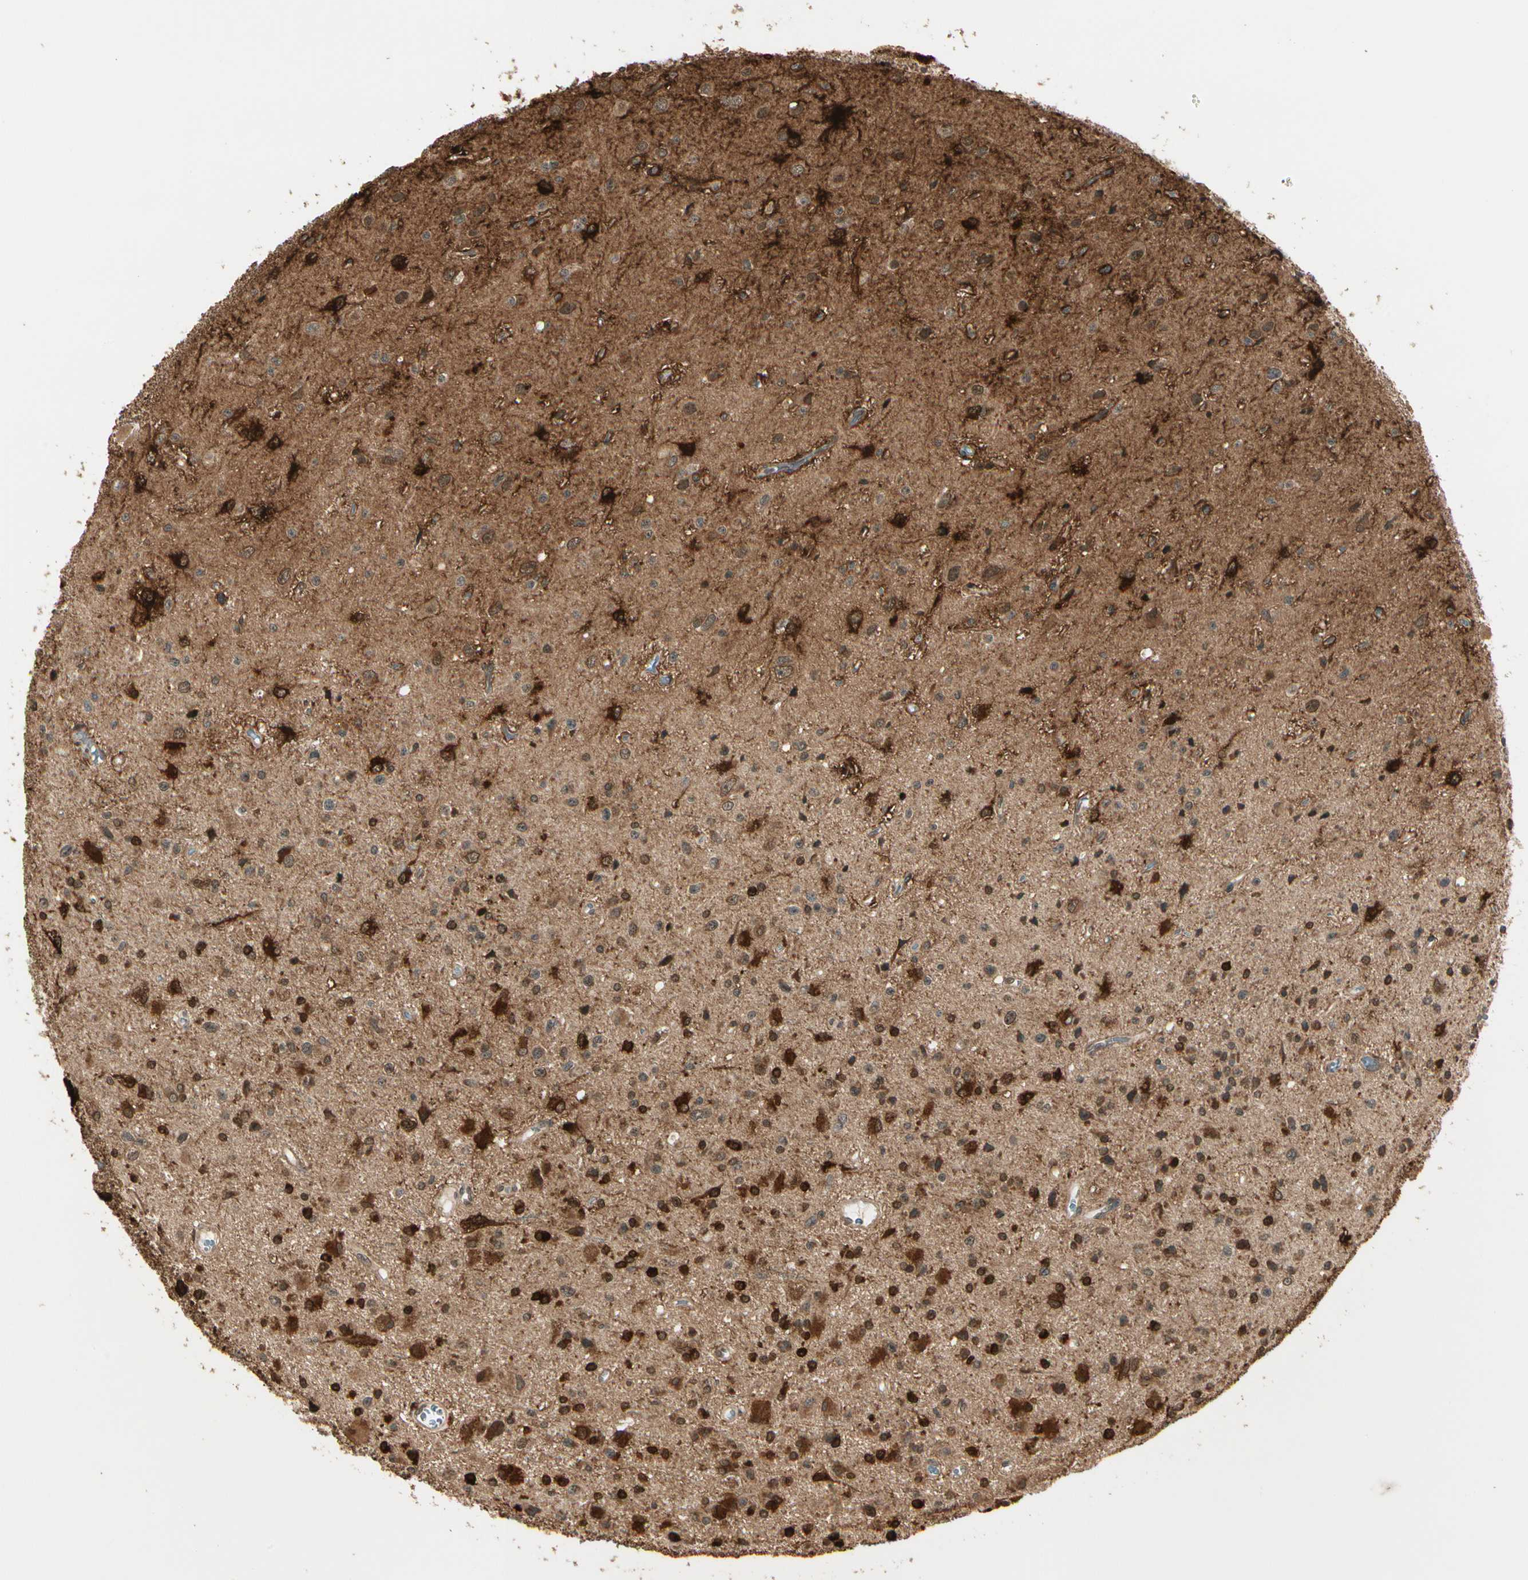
{"staining": {"intensity": "strong", "quantity": ">75%", "location": "cytoplasmic/membranous"}, "tissue": "glioma", "cell_type": "Tumor cells", "image_type": "cancer", "snomed": [{"axis": "morphology", "description": "Glioma, malignant, Low grade"}, {"axis": "topography", "description": "Brain"}], "caption": "Strong cytoplasmic/membranous positivity for a protein is appreciated in about >75% of tumor cells of malignant glioma (low-grade) using immunohistochemistry.", "gene": "GLUL", "patient": {"sex": "male", "age": 58}}